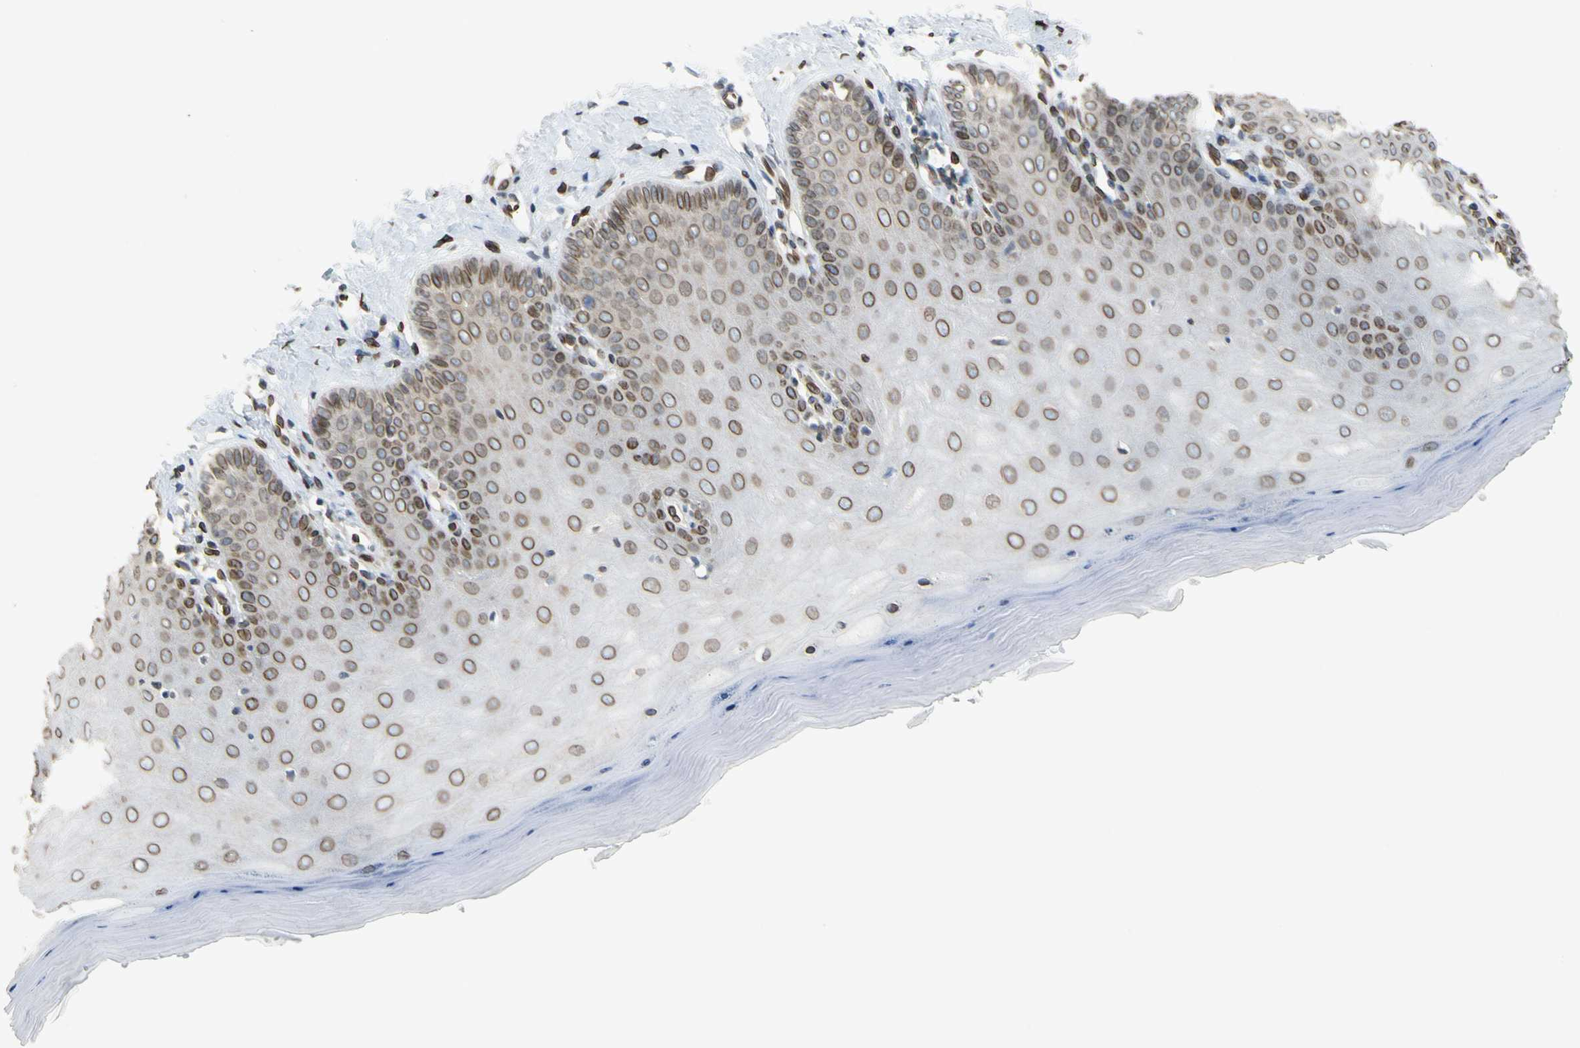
{"staining": {"intensity": "moderate", "quantity": ">75%", "location": "cytoplasmic/membranous,nuclear"}, "tissue": "cervix", "cell_type": "Squamous epithelial cells", "image_type": "normal", "snomed": [{"axis": "morphology", "description": "Normal tissue, NOS"}, {"axis": "topography", "description": "Cervix"}], "caption": "This micrograph displays immunohistochemistry (IHC) staining of normal human cervix, with medium moderate cytoplasmic/membranous,nuclear positivity in about >75% of squamous epithelial cells.", "gene": "SUN1", "patient": {"sex": "female", "age": 55}}